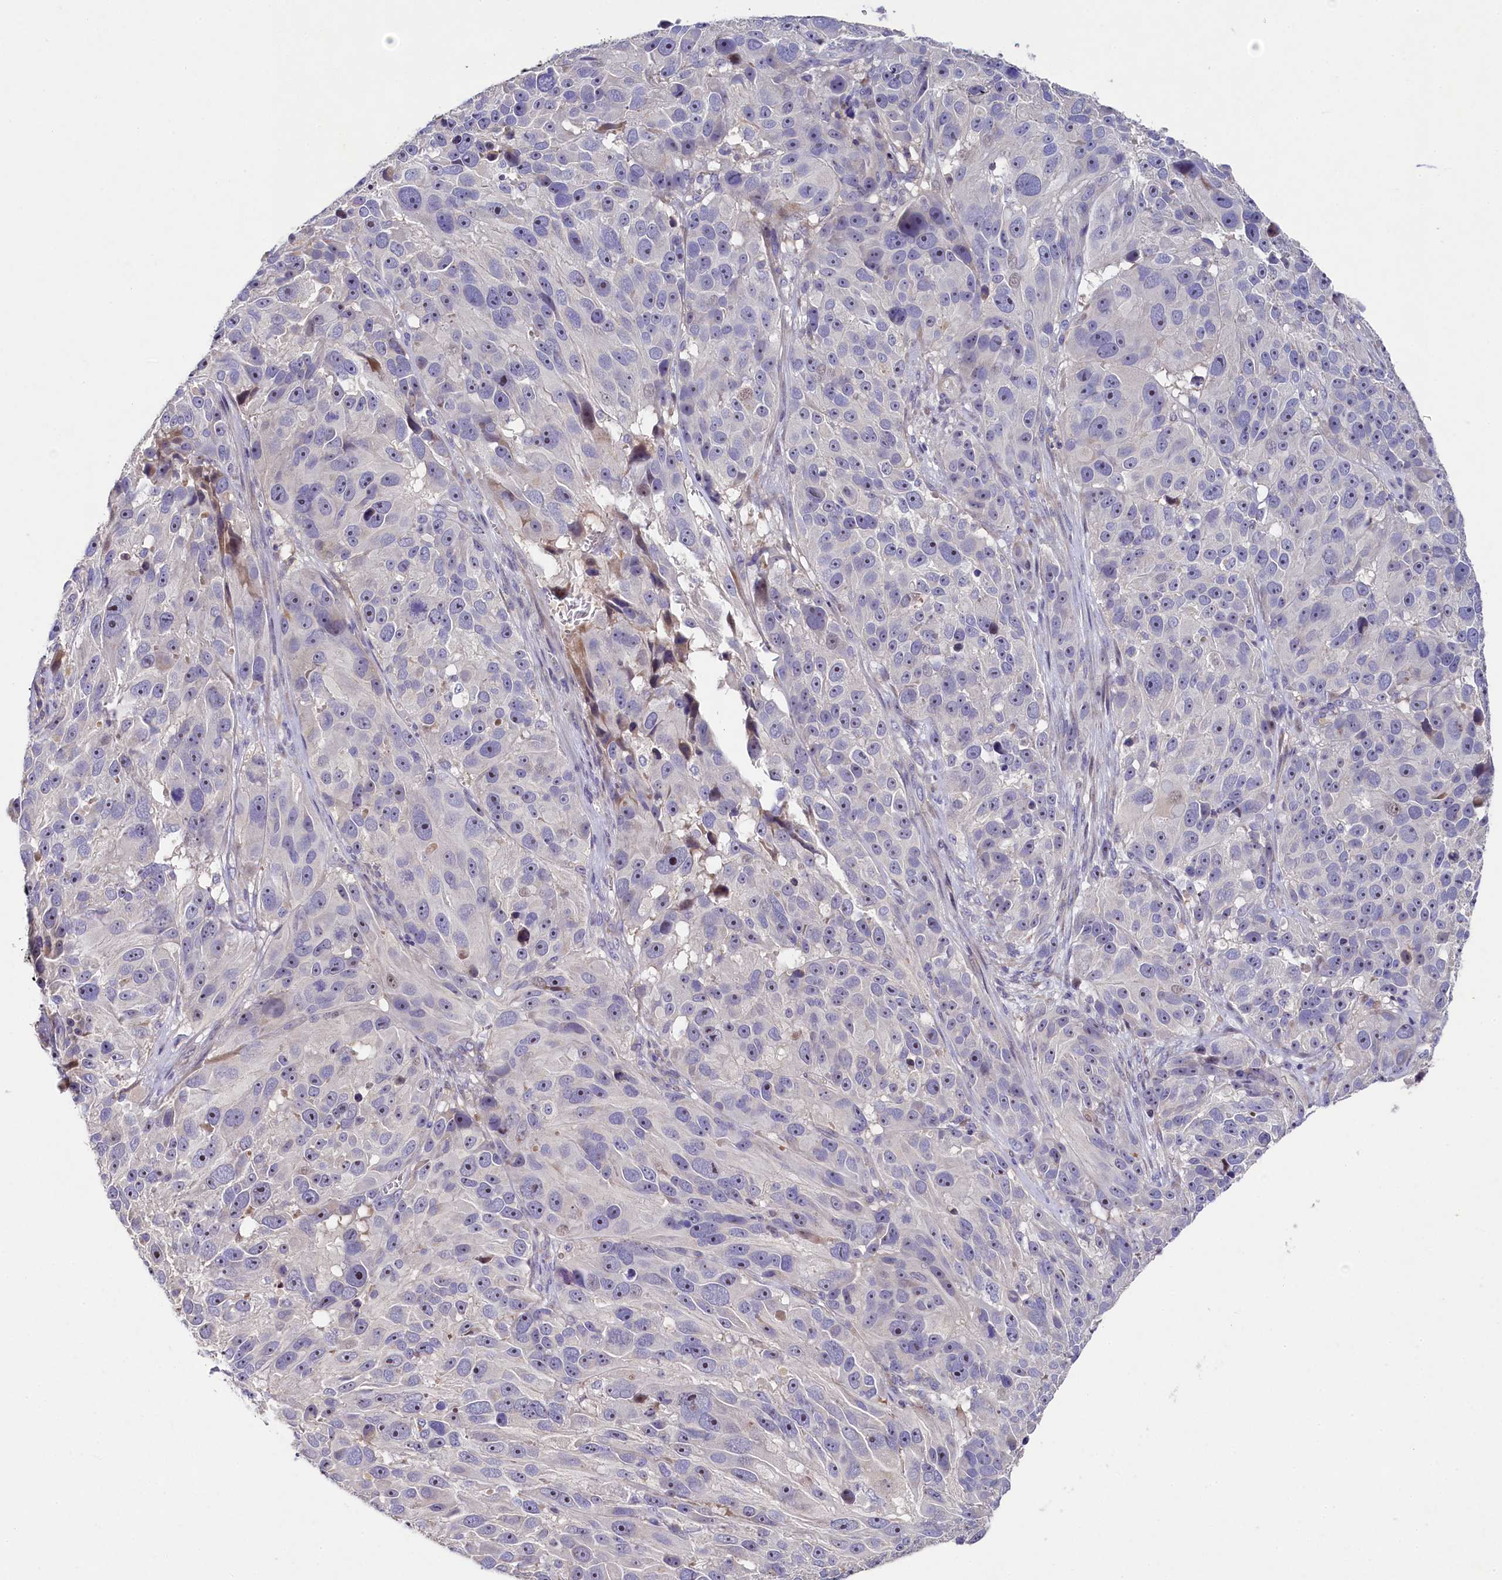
{"staining": {"intensity": "negative", "quantity": "none", "location": "none"}, "tissue": "melanoma", "cell_type": "Tumor cells", "image_type": "cancer", "snomed": [{"axis": "morphology", "description": "Malignant melanoma, NOS"}, {"axis": "topography", "description": "Skin"}], "caption": "Tumor cells are negative for protein expression in human melanoma.", "gene": "FXYD6", "patient": {"sex": "male", "age": 84}}